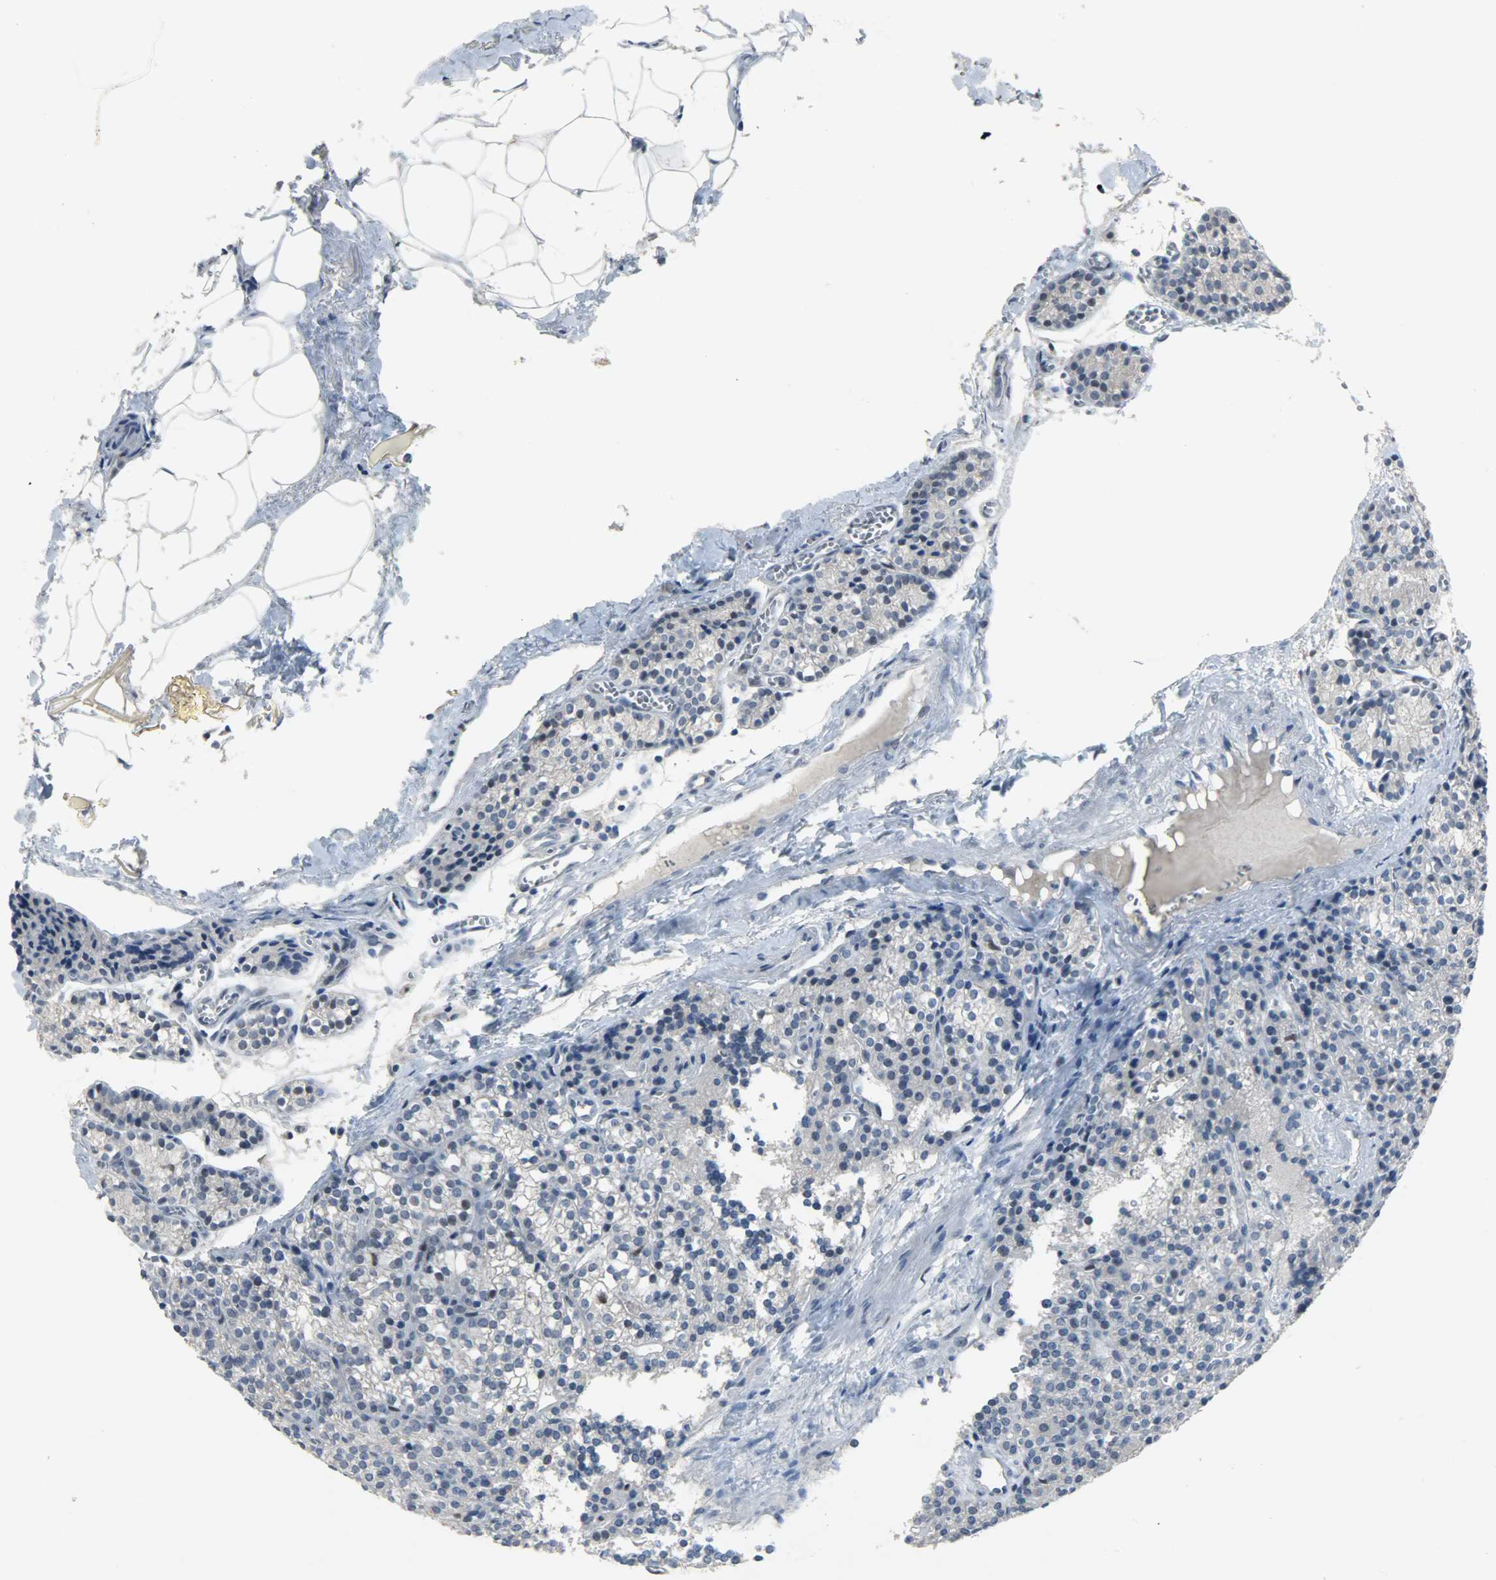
{"staining": {"intensity": "negative", "quantity": "none", "location": "none"}, "tissue": "parathyroid gland", "cell_type": "Glandular cells", "image_type": "normal", "snomed": [{"axis": "morphology", "description": "Normal tissue, NOS"}, {"axis": "topography", "description": "Parathyroid gland"}], "caption": "An immunohistochemistry (IHC) histopathology image of unremarkable parathyroid gland is shown. There is no staining in glandular cells of parathyroid gland. (DAB immunohistochemistry with hematoxylin counter stain).", "gene": "PPARG", "patient": {"sex": "female", "age": 50}}